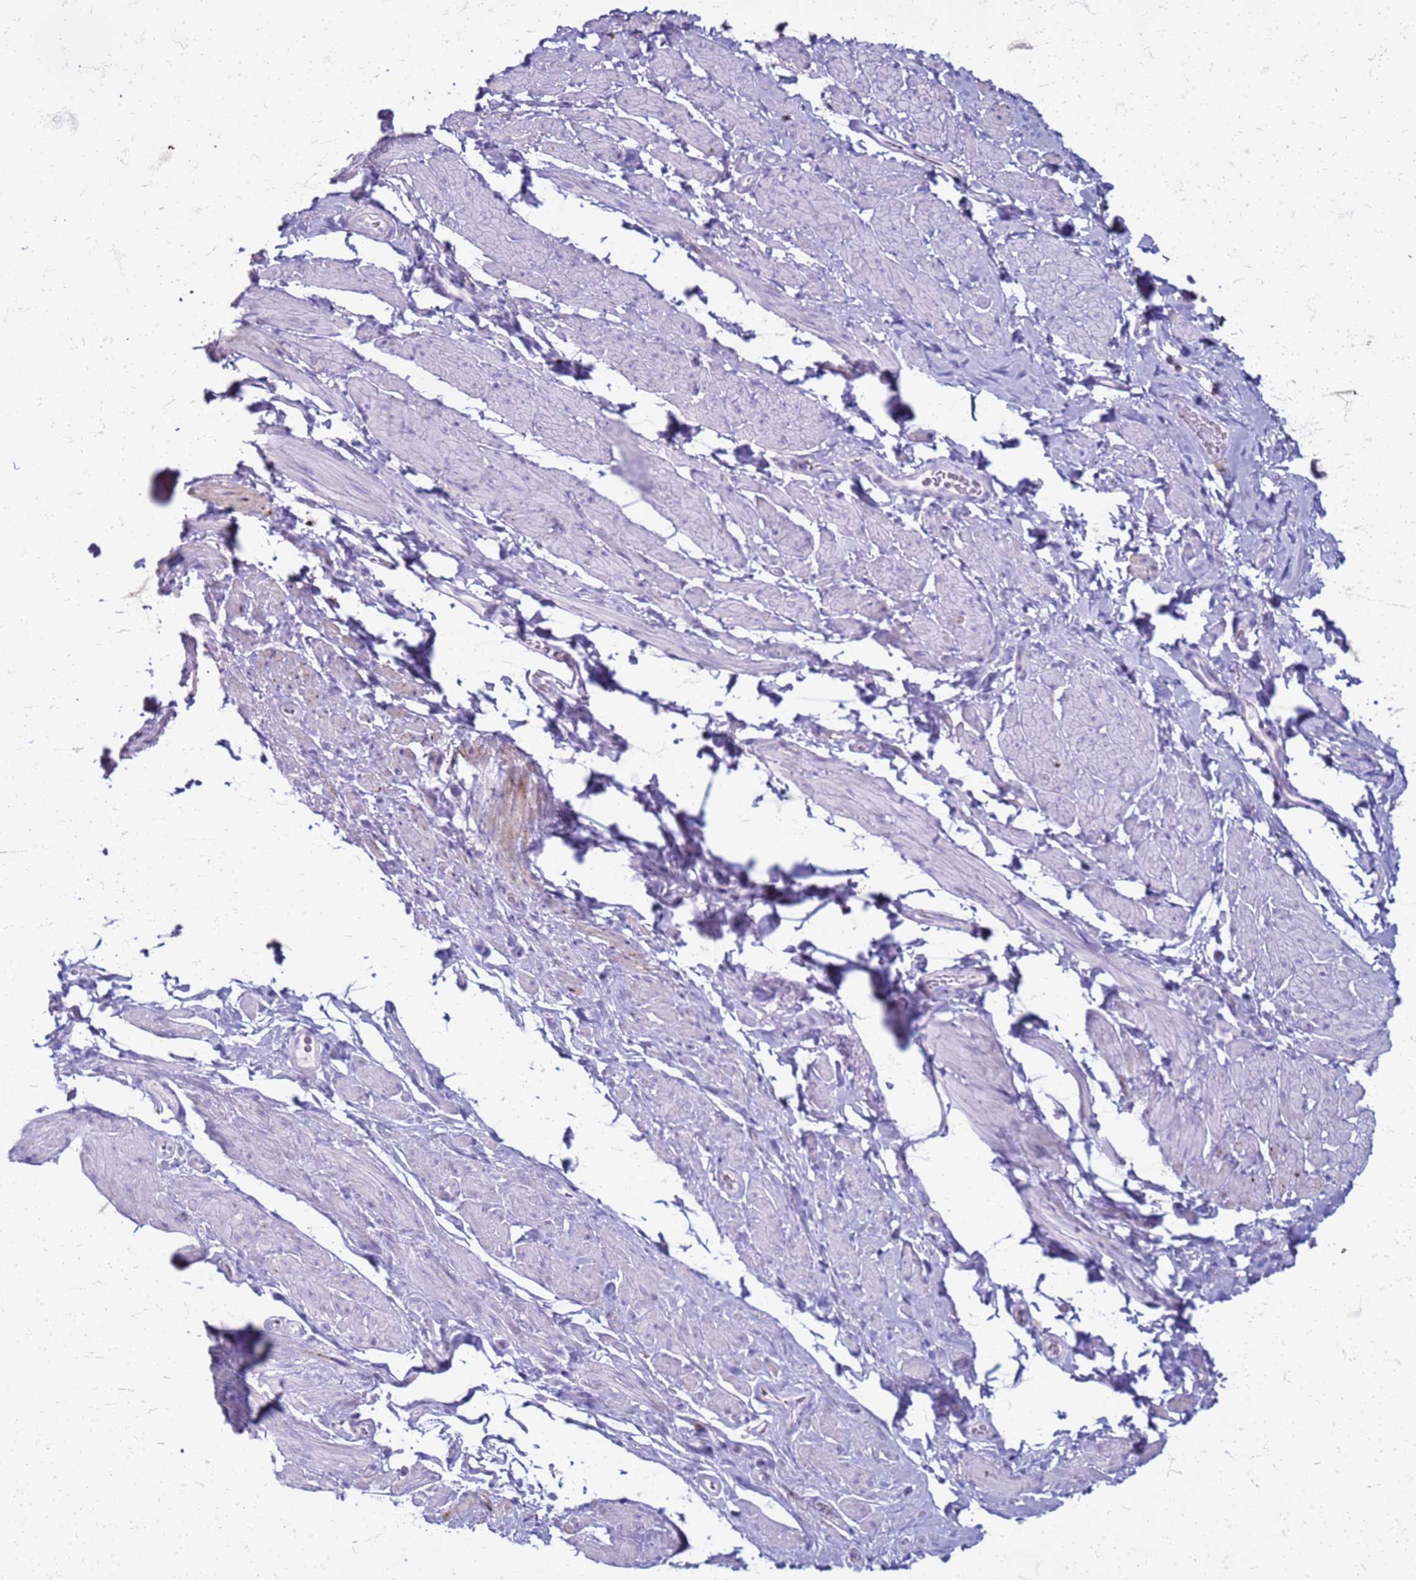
{"staining": {"intensity": "negative", "quantity": "none", "location": "none"}, "tissue": "smooth muscle", "cell_type": "Smooth muscle cells", "image_type": "normal", "snomed": [{"axis": "morphology", "description": "Normal tissue, NOS"}, {"axis": "topography", "description": "Smooth muscle"}, {"axis": "topography", "description": "Peripheral nerve tissue"}], "caption": "This is an immunohistochemistry micrograph of unremarkable human smooth muscle. There is no positivity in smooth muscle cells.", "gene": "PDK3", "patient": {"sex": "male", "age": 69}}